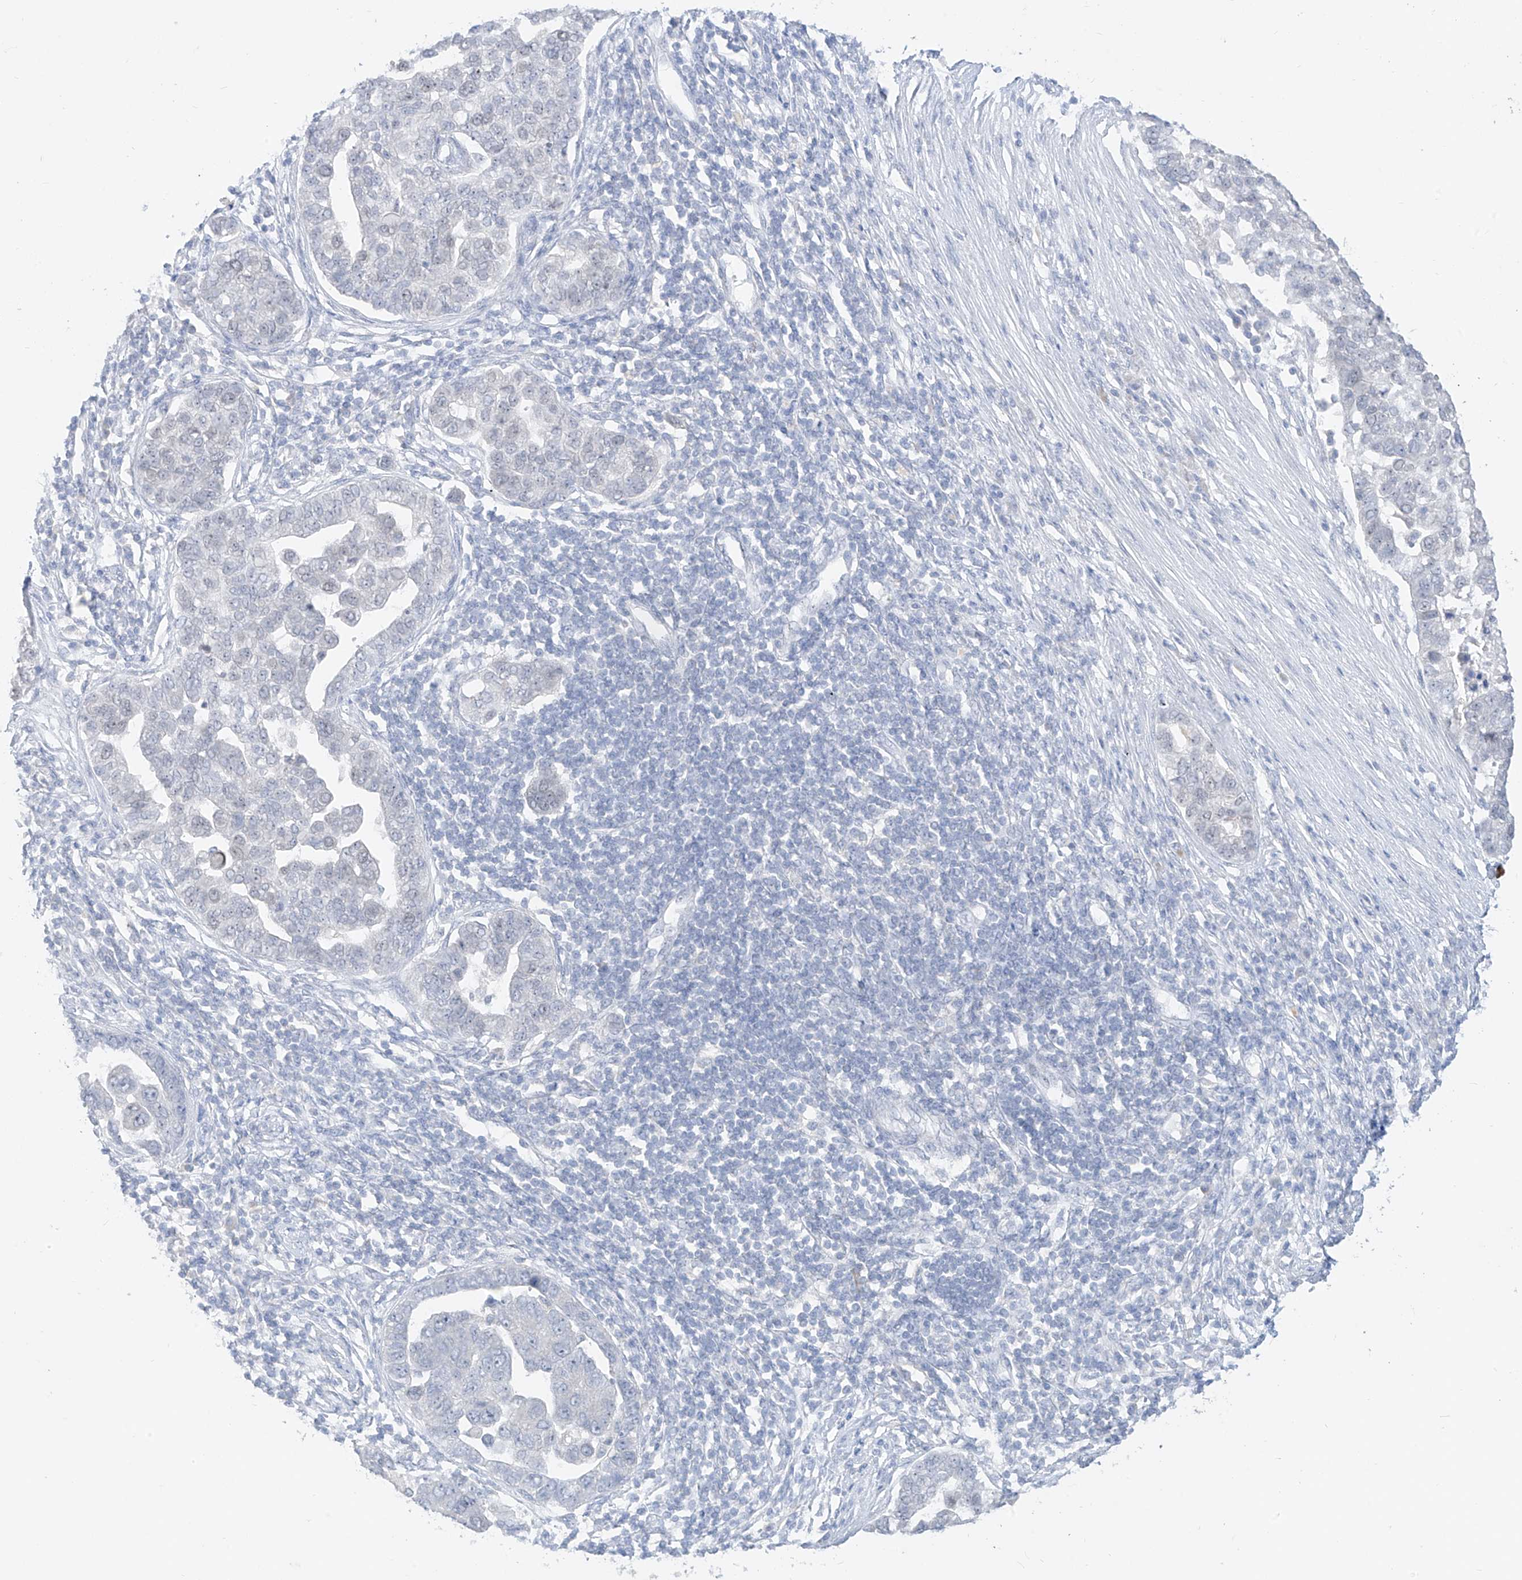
{"staining": {"intensity": "negative", "quantity": "none", "location": "none"}, "tissue": "pancreatic cancer", "cell_type": "Tumor cells", "image_type": "cancer", "snomed": [{"axis": "morphology", "description": "Adenocarcinoma, NOS"}, {"axis": "topography", "description": "Pancreas"}], "caption": "This is a image of immunohistochemistry (IHC) staining of pancreatic adenocarcinoma, which shows no expression in tumor cells.", "gene": "BARX2", "patient": {"sex": "female", "age": 61}}